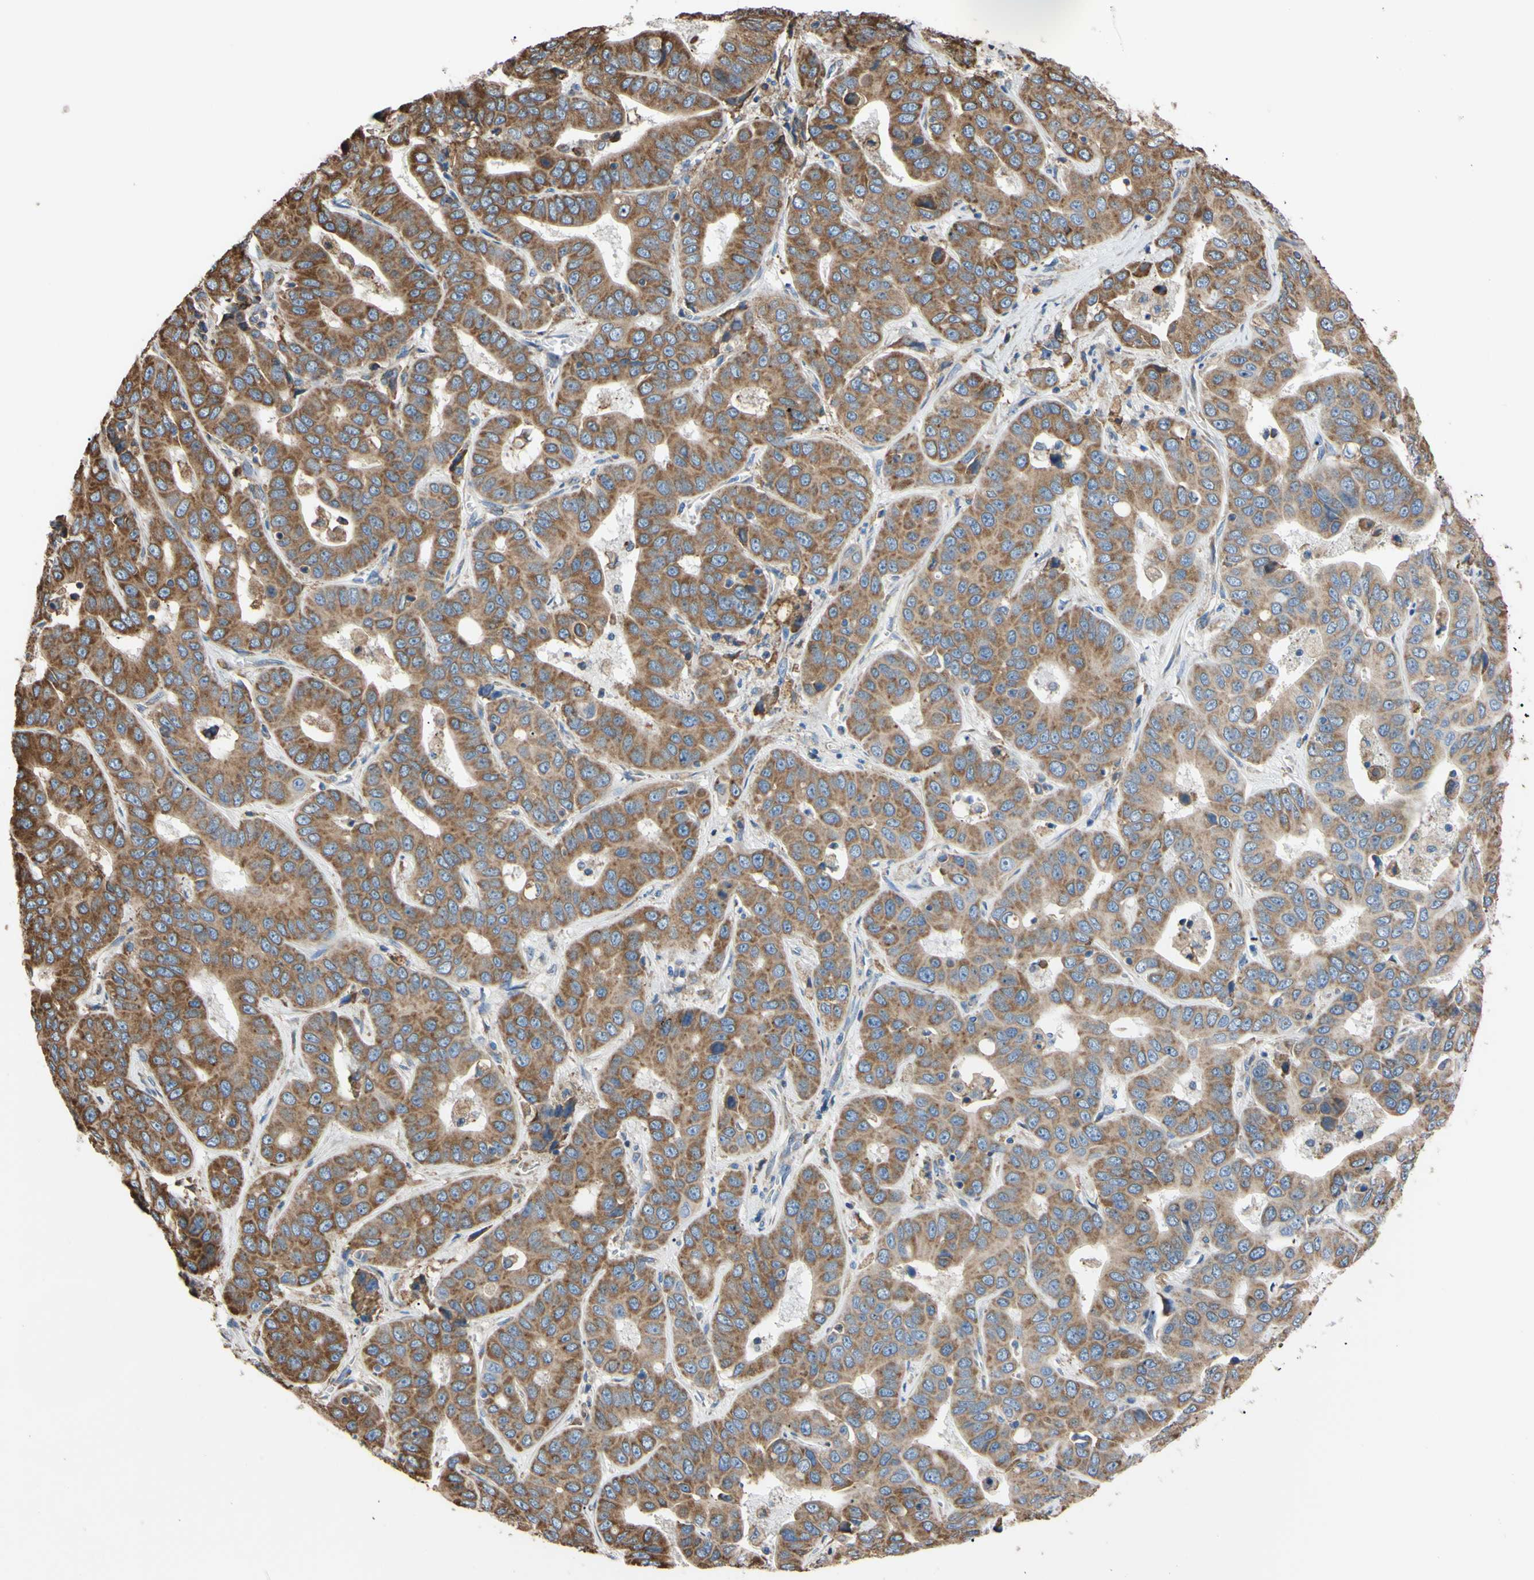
{"staining": {"intensity": "strong", "quantity": ">75%", "location": "cytoplasmic/membranous"}, "tissue": "liver cancer", "cell_type": "Tumor cells", "image_type": "cancer", "snomed": [{"axis": "morphology", "description": "Cholangiocarcinoma"}, {"axis": "topography", "description": "Liver"}], "caption": "Liver cholangiocarcinoma stained for a protein exhibits strong cytoplasmic/membranous positivity in tumor cells.", "gene": "BMF", "patient": {"sex": "female", "age": 52}}